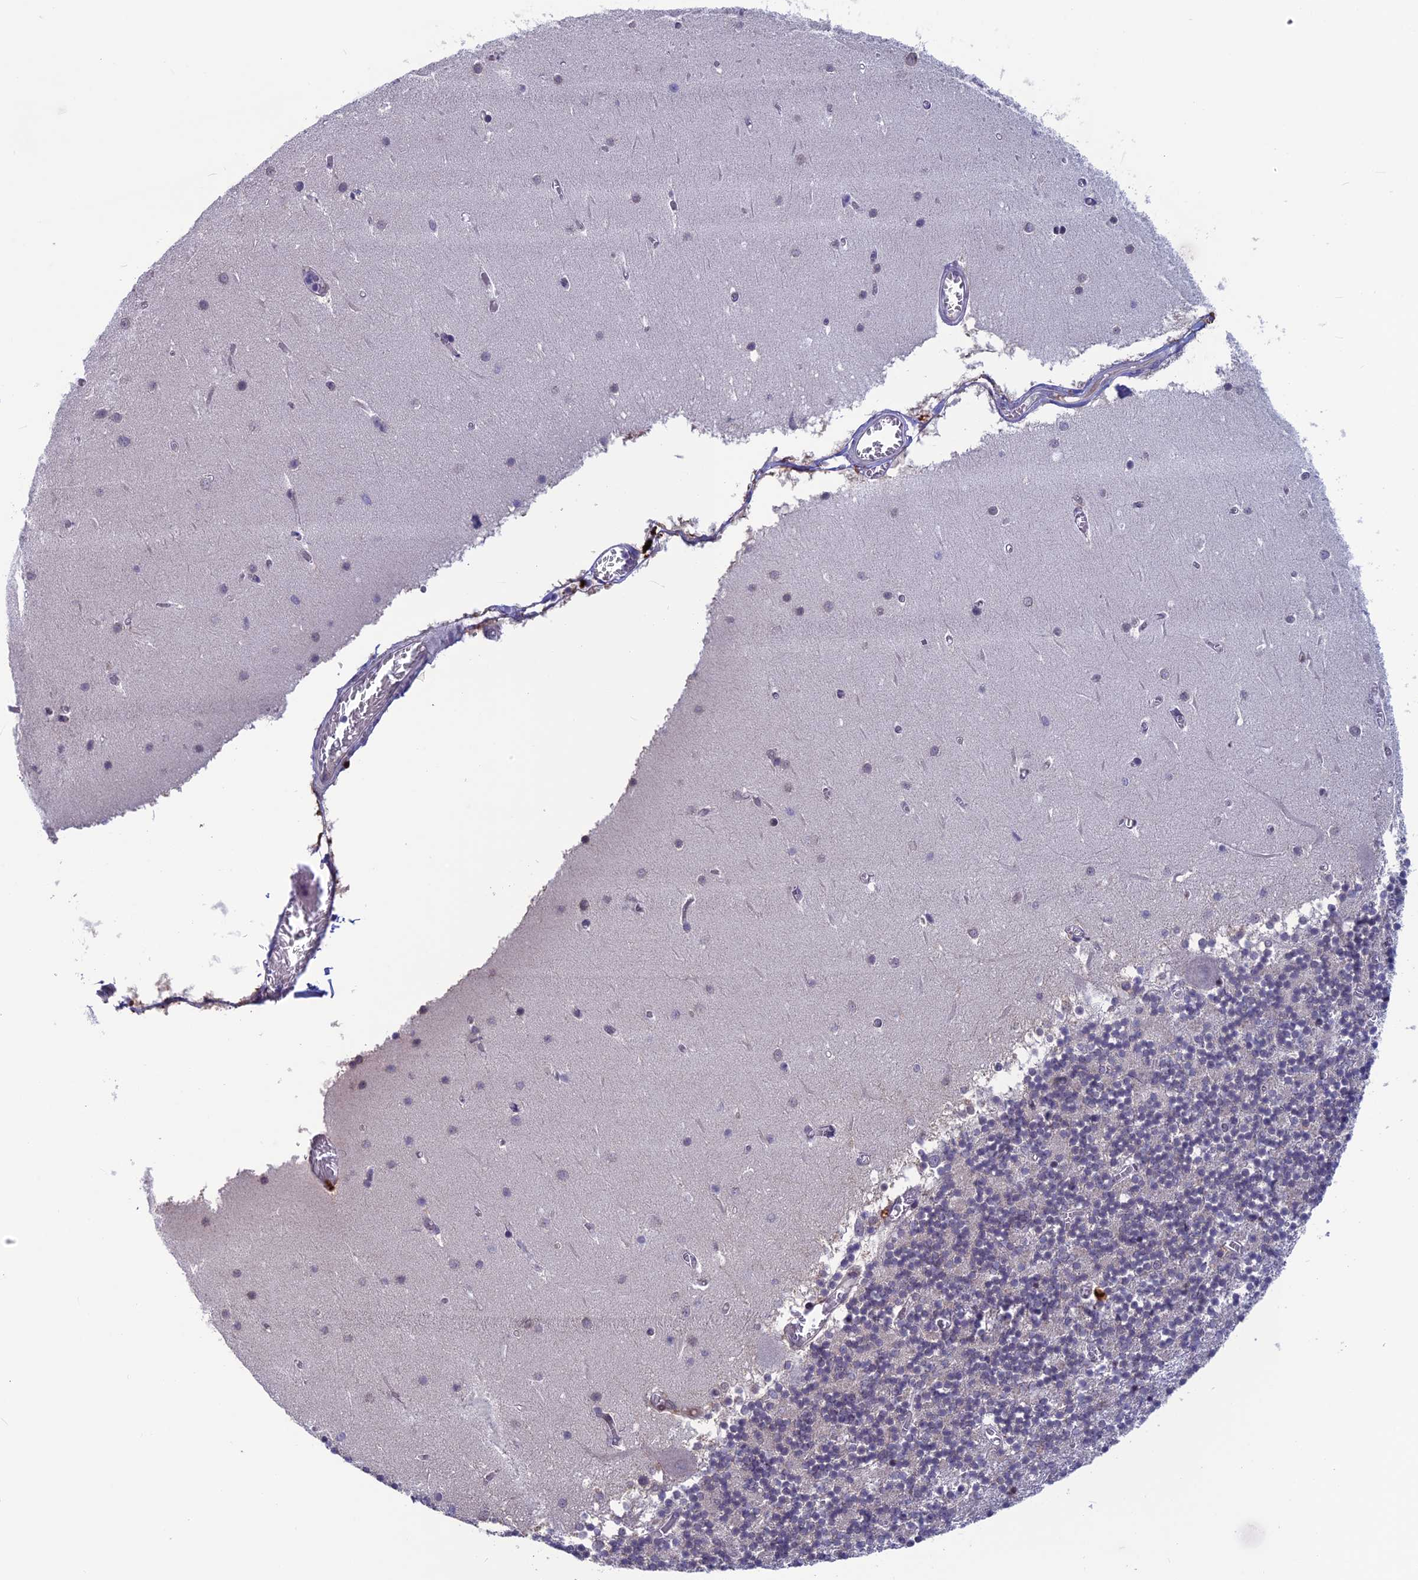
{"staining": {"intensity": "negative", "quantity": "none", "location": "none"}, "tissue": "cerebellum", "cell_type": "Cells in granular layer", "image_type": "normal", "snomed": [{"axis": "morphology", "description": "Normal tissue, NOS"}, {"axis": "topography", "description": "Cerebellum"}], "caption": "Cells in granular layer are negative for brown protein staining in normal cerebellum. Brightfield microscopy of immunohistochemistry stained with DAB (3,3'-diaminobenzidine) (brown) and hematoxylin (blue), captured at high magnification.", "gene": "FKBPL", "patient": {"sex": "female", "age": 28}}